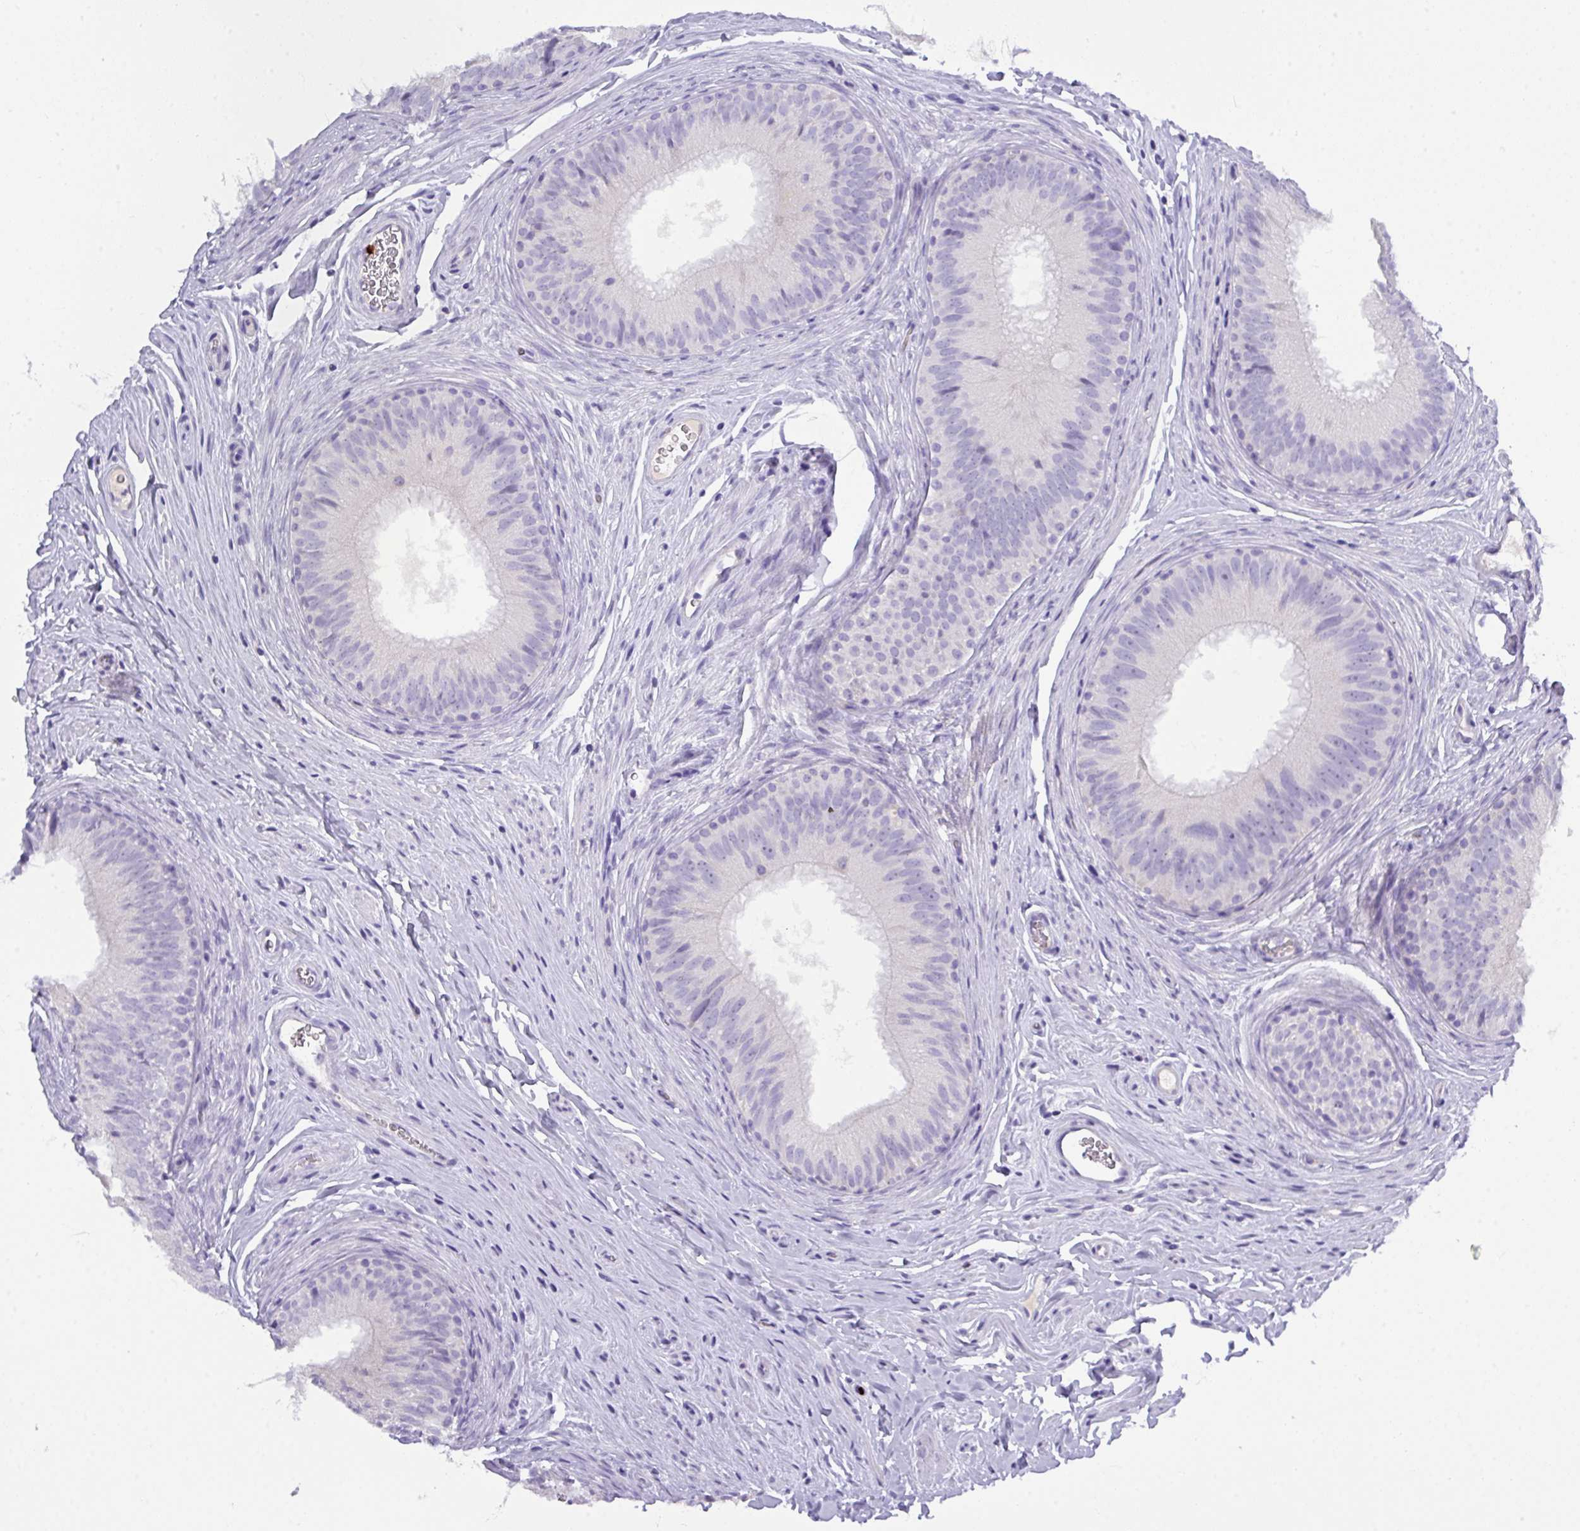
{"staining": {"intensity": "negative", "quantity": "none", "location": "none"}, "tissue": "epididymis", "cell_type": "Glandular cells", "image_type": "normal", "snomed": [{"axis": "morphology", "description": "Normal tissue, NOS"}, {"axis": "topography", "description": "Epididymis, spermatic cord, NOS"}], "caption": "Immunohistochemical staining of normal epididymis shows no significant staining in glandular cells.", "gene": "MRM2", "patient": {"sex": "male", "age": 25}}